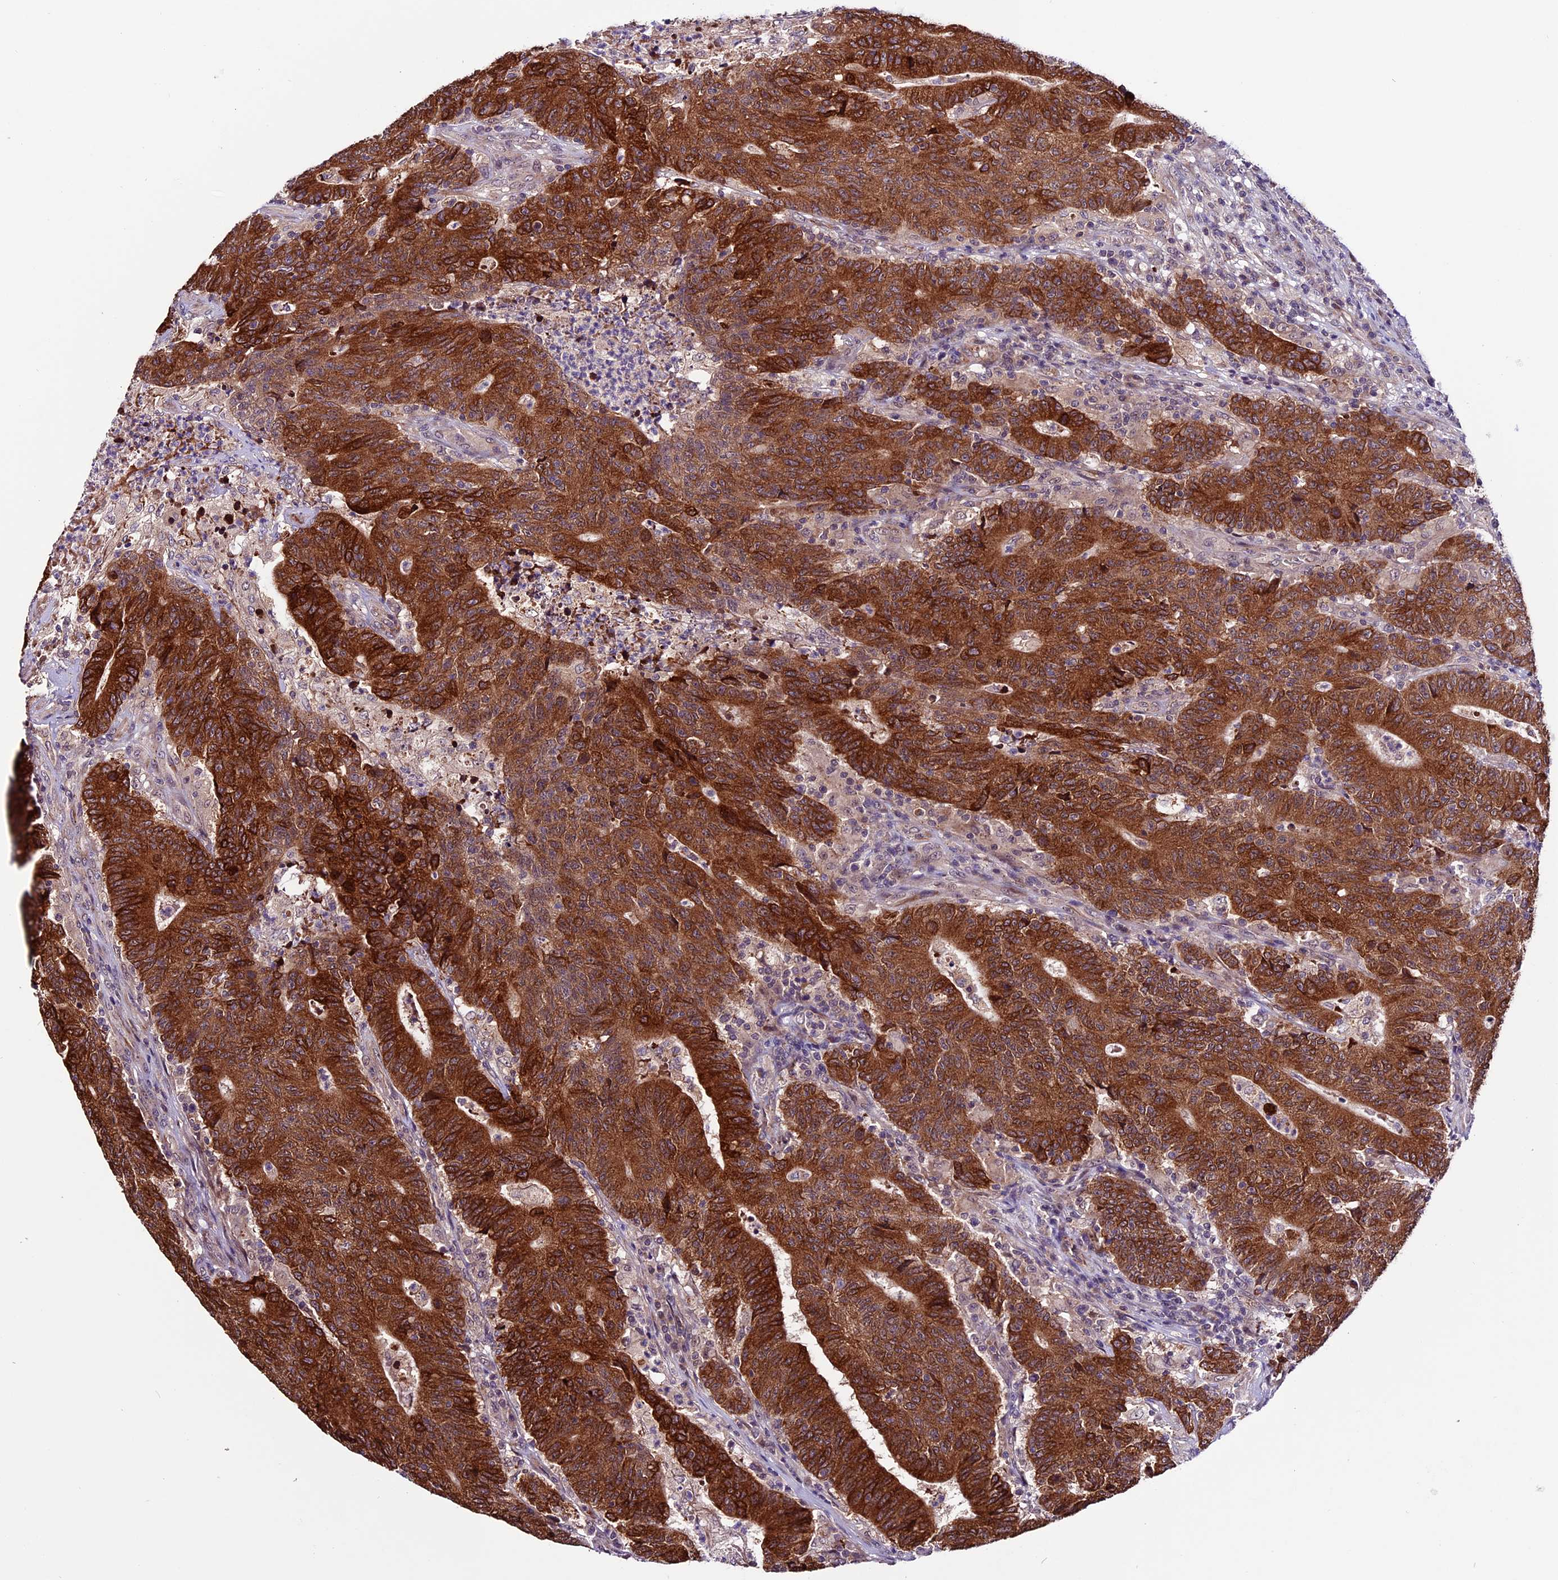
{"staining": {"intensity": "strong", "quantity": ">75%", "location": "cytoplasmic/membranous"}, "tissue": "colorectal cancer", "cell_type": "Tumor cells", "image_type": "cancer", "snomed": [{"axis": "morphology", "description": "Adenocarcinoma, NOS"}, {"axis": "topography", "description": "Colon"}], "caption": "This histopathology image demonstrates immunohistochemistry staining of human colorectal adenocarcinoma, with high strong cytoplasmic/membranous positivity in about >75% of tumor cells.", "gene": "RINL", "patient": {"sex": "female", "age": 75}}